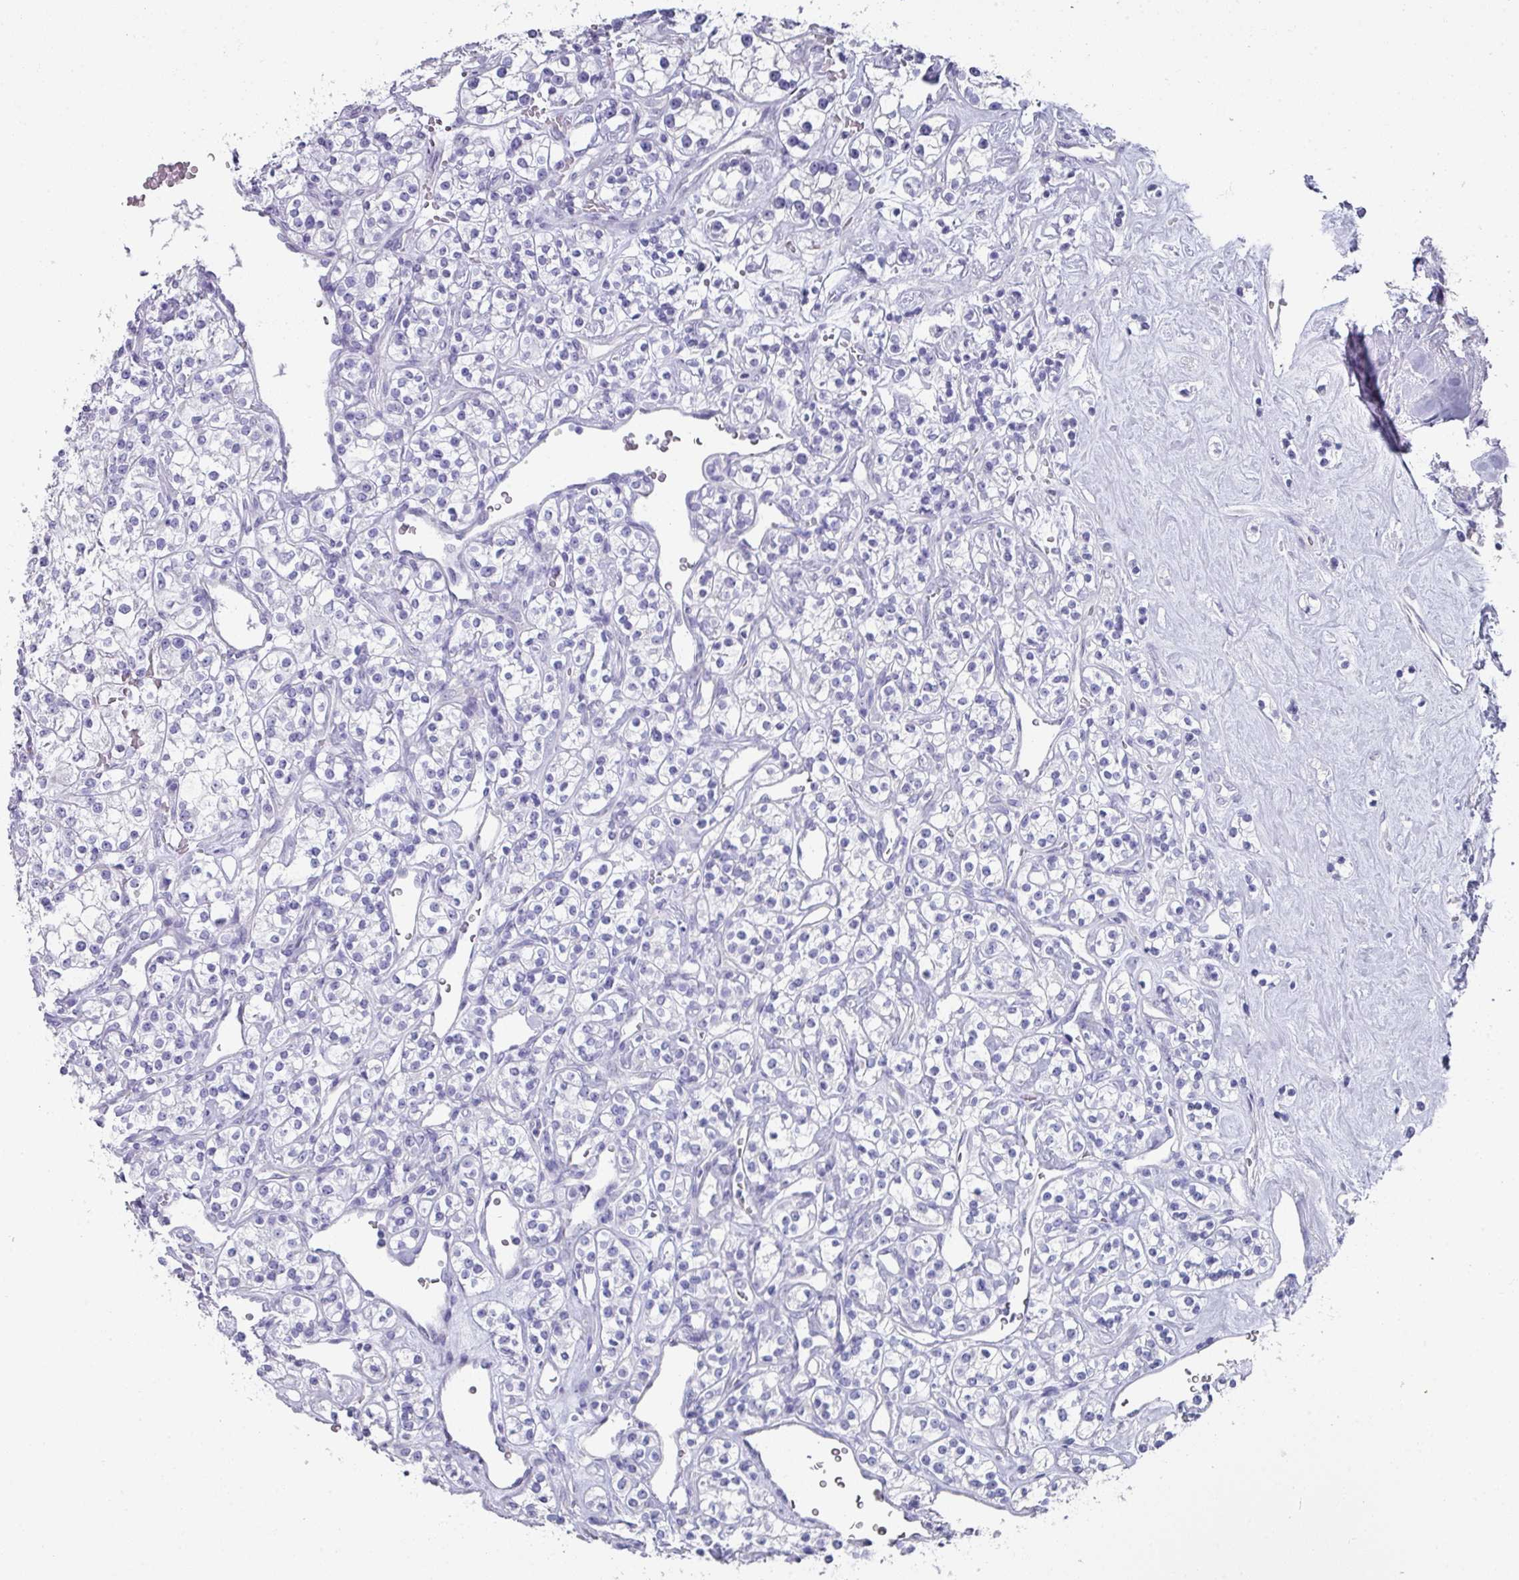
{"staining": {"intensity": "negative", "quantity": "none", "location": "none"}, "tissue": "renal cancer", "cell_type": "Tumor cells", "image_type": "cancer", "snomed": [{"axis": "morphology", "description": "Adenocarcinoma, NOS"}, {"axis": "topography", "description": "Kidney"}], "caption": "Renal cancer (adenocarcinoma) was stained to show a protein in brown. There is no significant expression in tumor cells.", "gene": "PEX10", "patient": {"sex": "male", "age": 77}}